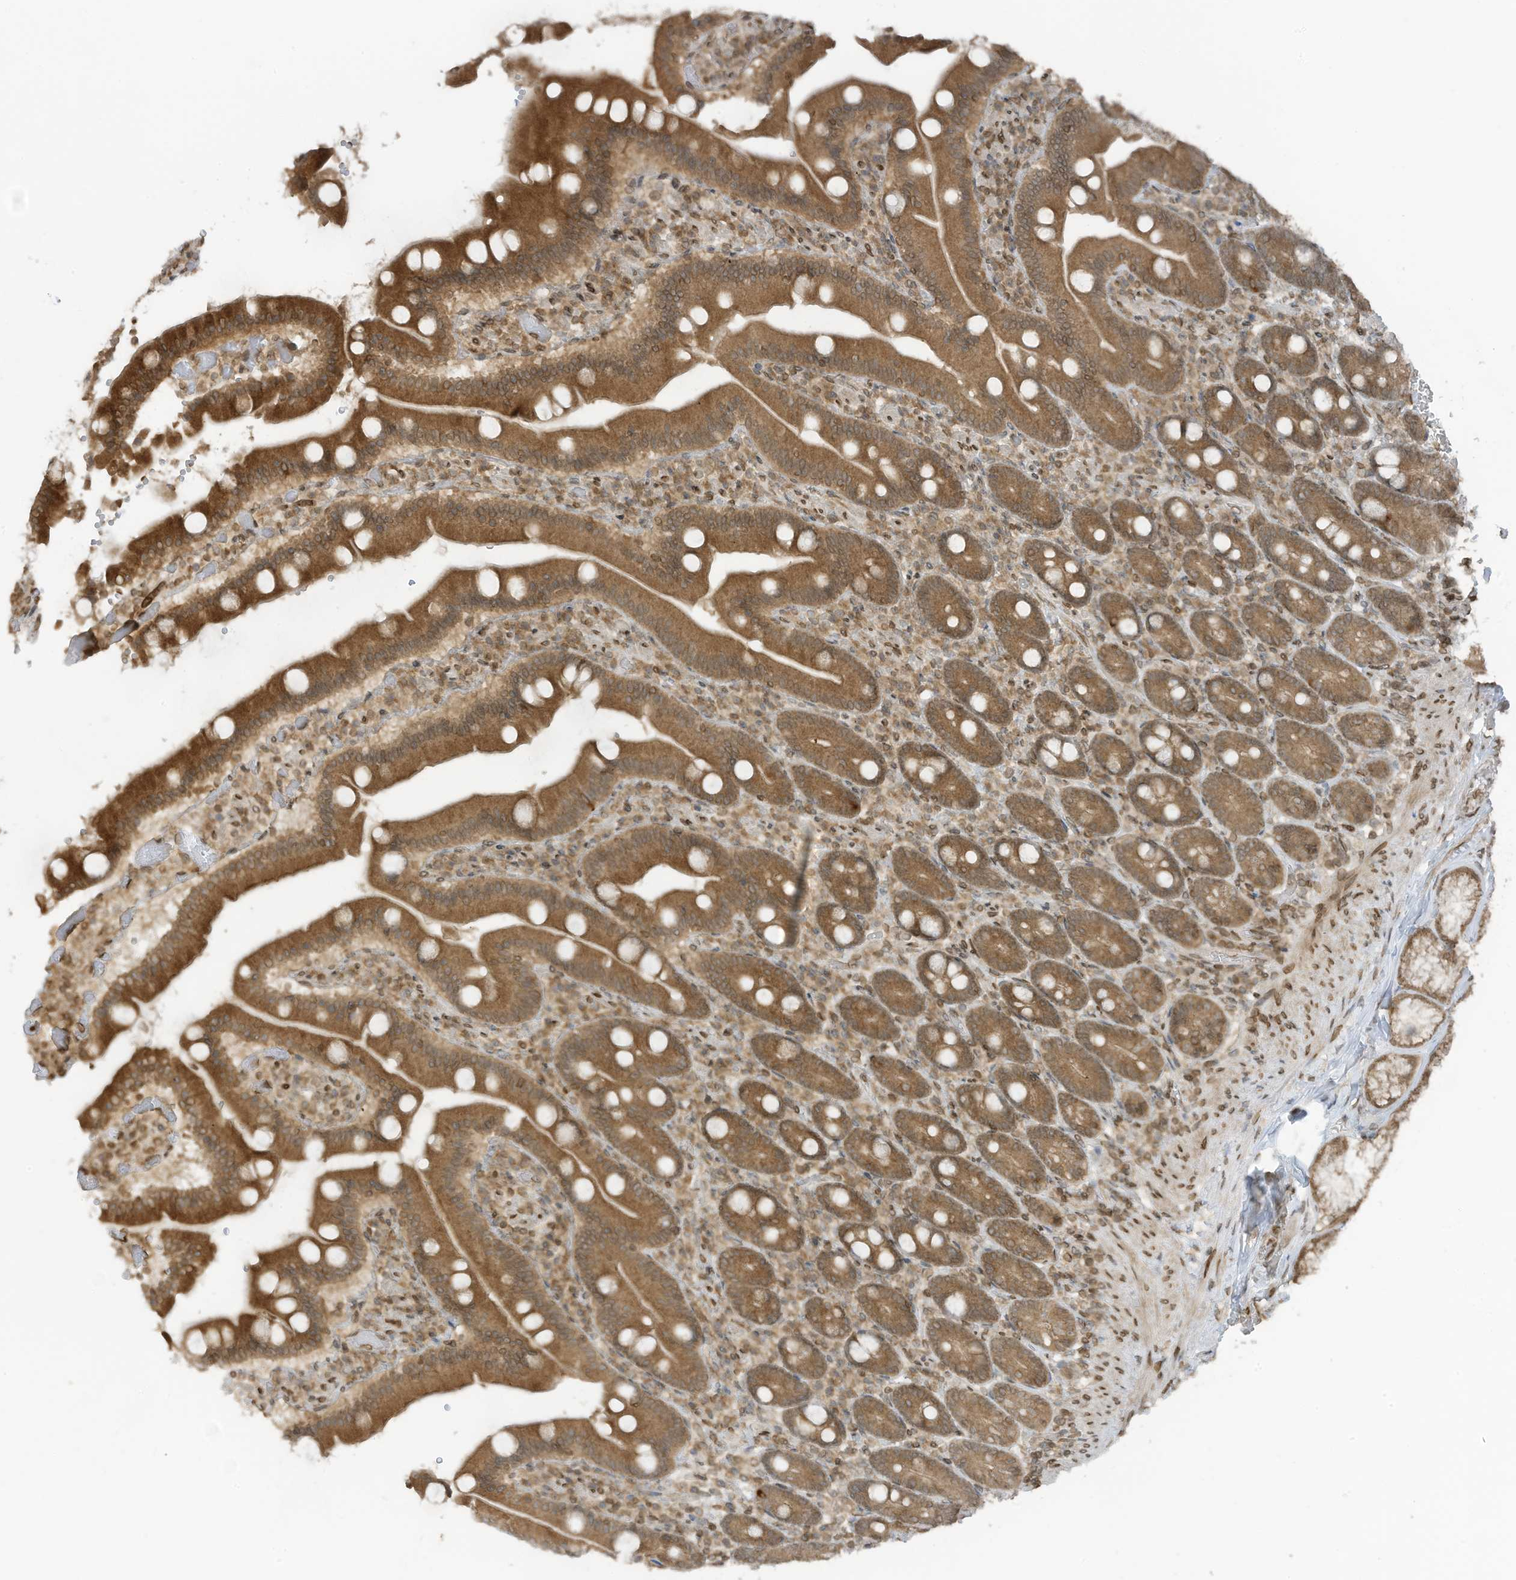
{"staining": {"intensity": "moderate", "quantity": ">75%", "location": "cytoplasmic/membranous,nuclear"}, "tissue": "duodenum", "cell_type": "Glandular cells", "image_type": "normal", "snomed": [{"axis": "morphology", "description": "Normal tissue, NOS"}, {"axis": "topography", "description": "Duodenum"}], "caption": "An immunohistochemistry (IHC) histopathology image of normal tissue is shown. Protein staining in brown labels moderate cytoplasmic/membranous,nuclear positivity in duodenum within glandular cells.", "gene": "RABL3", "patient": {"sex": "female", "age": 62}}